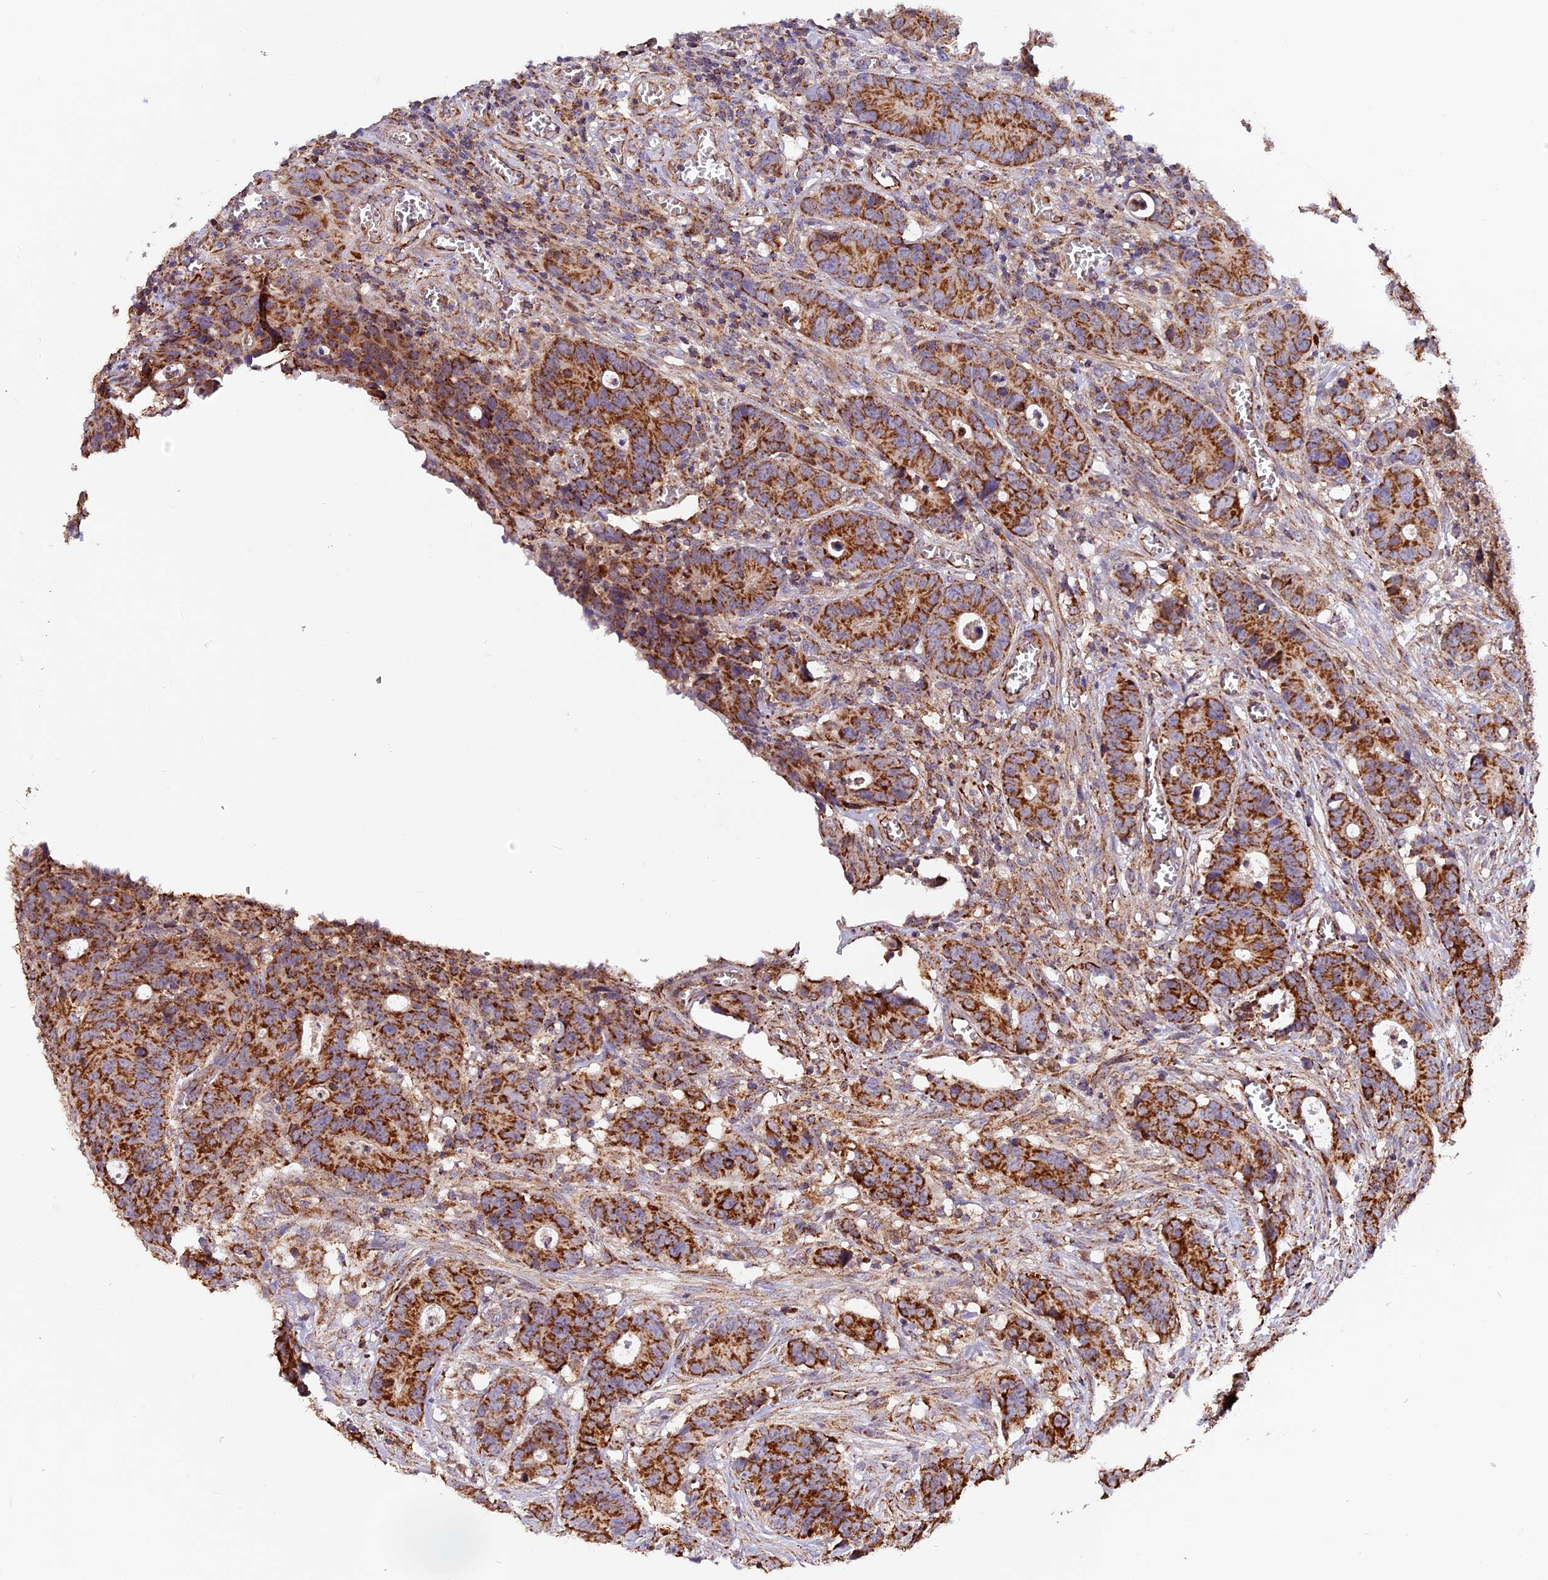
{"staining": {"intensity": "strong", "quantity": ">75%", "location": "cytoplasmic/membranous"}, "tissue": "colorectal cancer", "cell_type": "Tumor cells", "image_type": "cancer", "snomed": [{"axis": "morphology", "description": "Adenocarcinoma, NOS"}, {"axis": "topography", "description": "Colon"}], "caption": "A high-resolution image shows immunohistochemistry staining of adenocarcinoma (colorectal), which displays strong cytoplasmic/membranous positivity in about >75% of tumor cells.", "gene": "NDUFA8", "patient": {"sex": "female", "age": 57}}